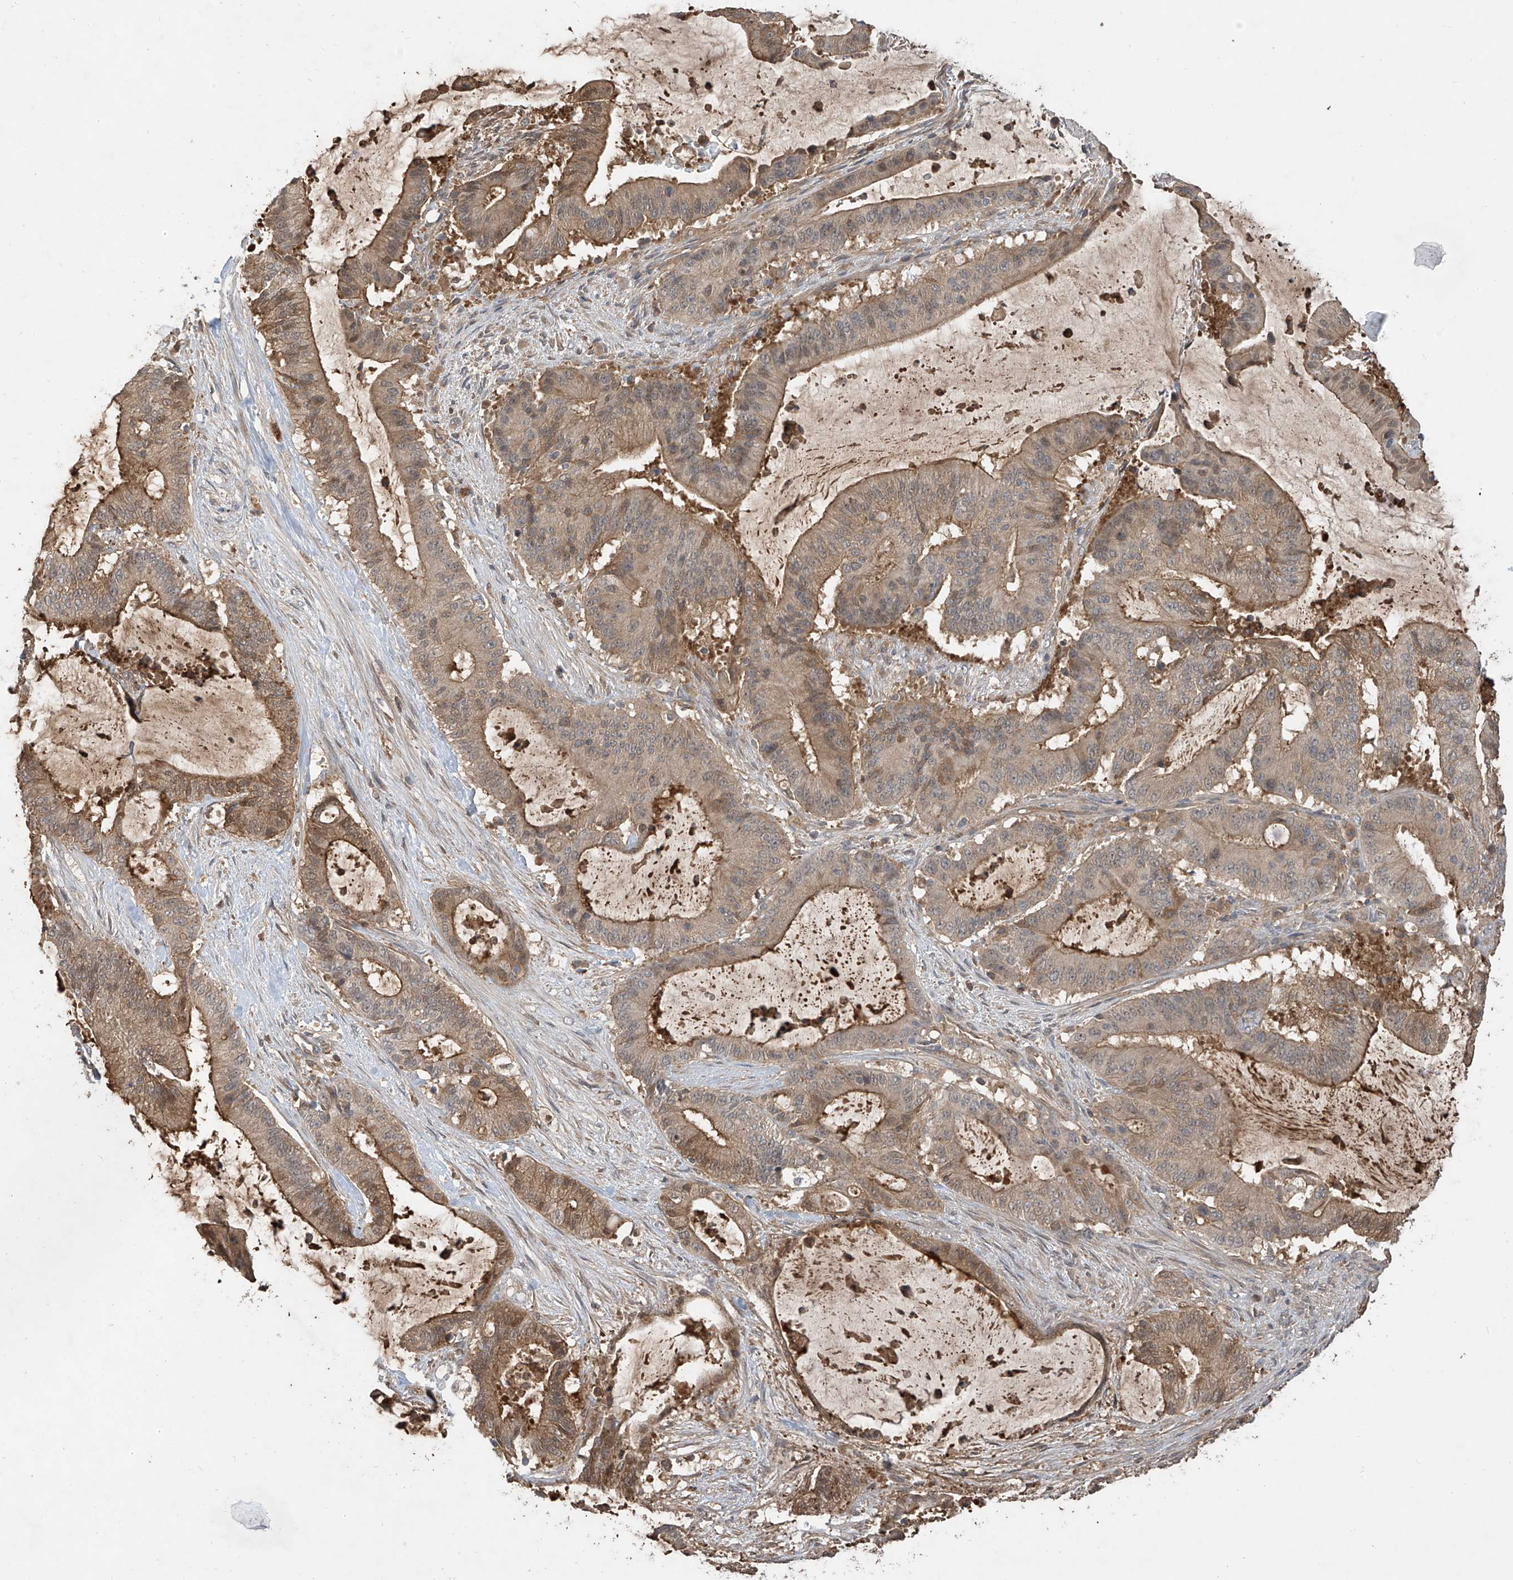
{"staining": {"intensity": "moderate", "quantity": ">75%", "location": "cytoplasmic/membranous"}, "tissue": "liver cancer", "cell_type": "Tumor cells", "image_type": "cancer", "snomed": [{"axis": "morphology", "description": "Normal tissue, NOS"}, {"axis": "morphology", "description": "Cholangiocarcinoma"}, {"axis": "topography", "description": "Liver"}, {"axis": "topography", "description": "Peripheral nerve tissue"}], "caption": "Protein expression analysis of liver cholangiocarcinoma displays moderate cytoplasmic/membranous expression in approximately >75% of tumor cells. (Stains: DAB (3,3'-diaminobenzidine) in brown, nuclei in blue, Microscopy: brightfield microscopy at high magnification).", "gene": "CACNA2D4", "patient": {"sex": "female", "age": 73}}